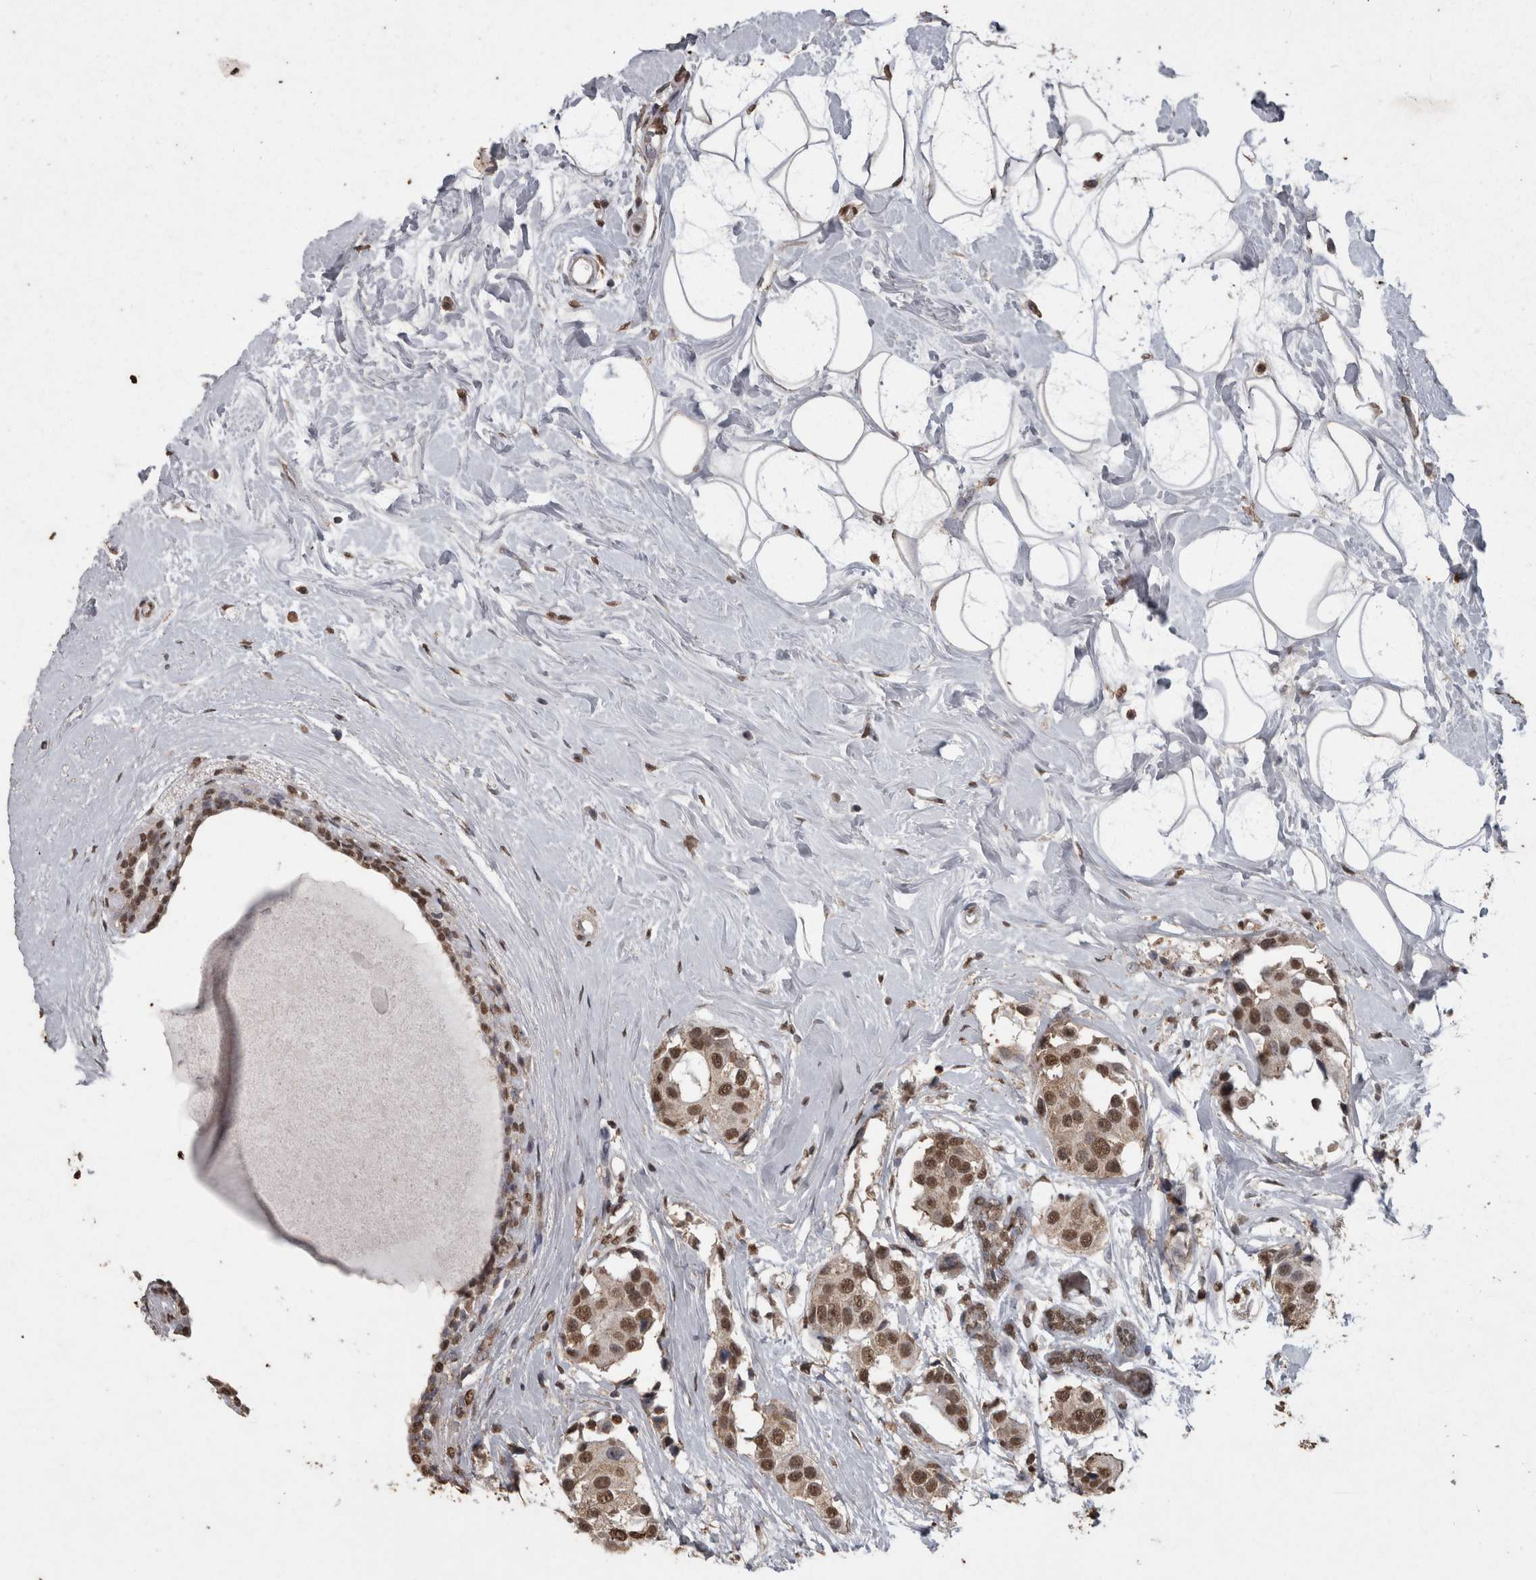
{"staining": {"intensity": "moderate", "quantity": ">75%", "location": "nuclear"}, "tissue": "breast cancer", "cell_type": "Tumor cells", "image_type": "cancer", "snomed": [{"axis": "morphology", "description": "Normal tissue, NOS"}, {"axis": "morphology", "description": "Duct carcinoma"}, {"axis": "topography", "description": "Breast"}], "caption": "Protein staining by immunohistochemistry shows moderate nuclear staining in approximately >75% of tumor cells in breast infiltrating ductal carcinoma. Nuclei are stained in blue.", "gene": "SMAD7", "patient": {"sex": "female", "age": 39}}